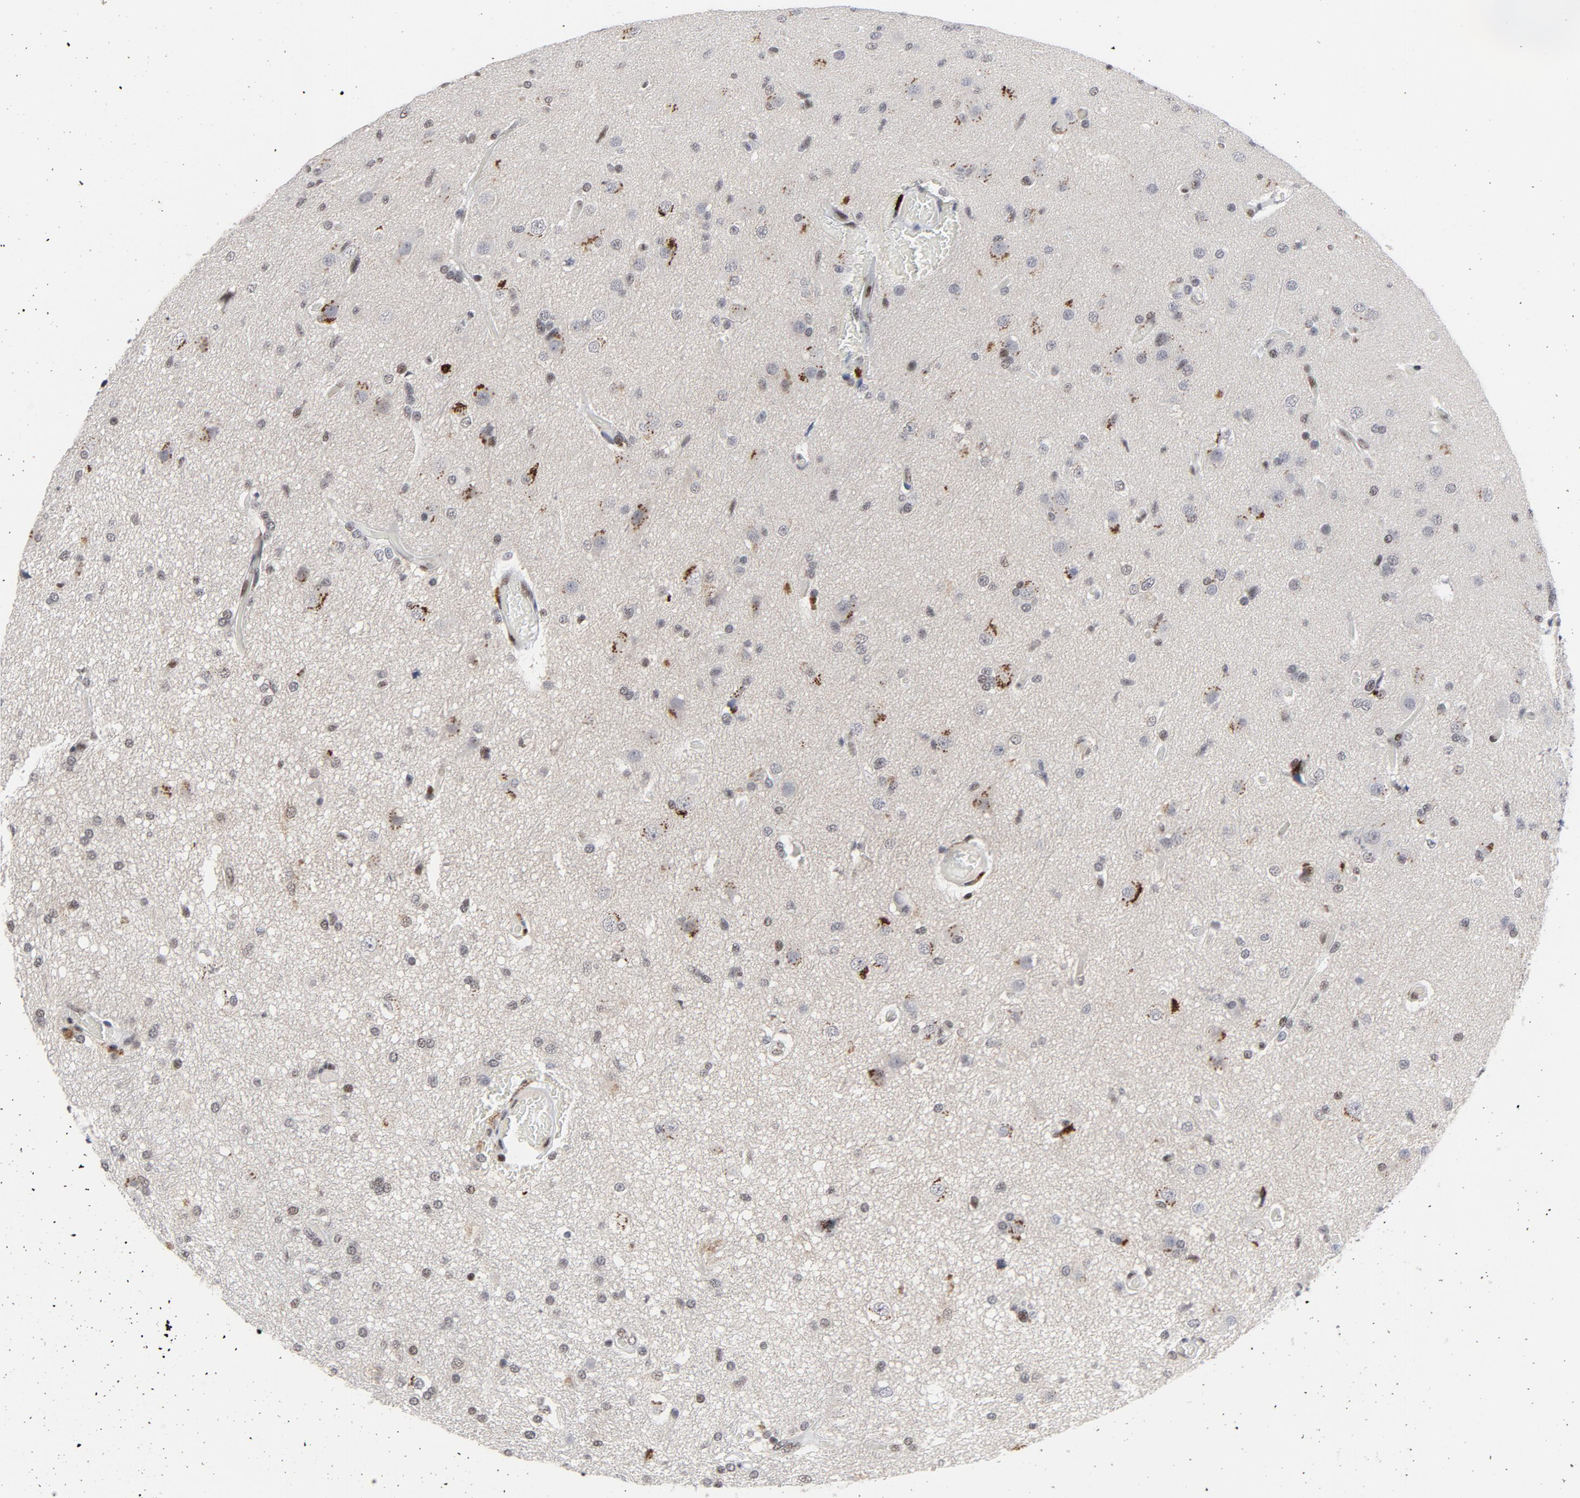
{"staining": {"intensity": "weak", "quantity": "25%-75%", "location": "nuclear"}, "tissue": "glioma", "cell_type": "Tumor cells", "image_type": "cancer", "snomed": [{"axis": "morphology", "description": "Glioma, malignant, High grade"}, {"axis": "topography", "description": "Brain"}], "caption": "Immunohistochemical staining of human glioma displays weak nuclear protein positivity in about 25%-75% of tumor cells.", "gene": "GABPA", "patient": {"sex": "male", "age": 33}}